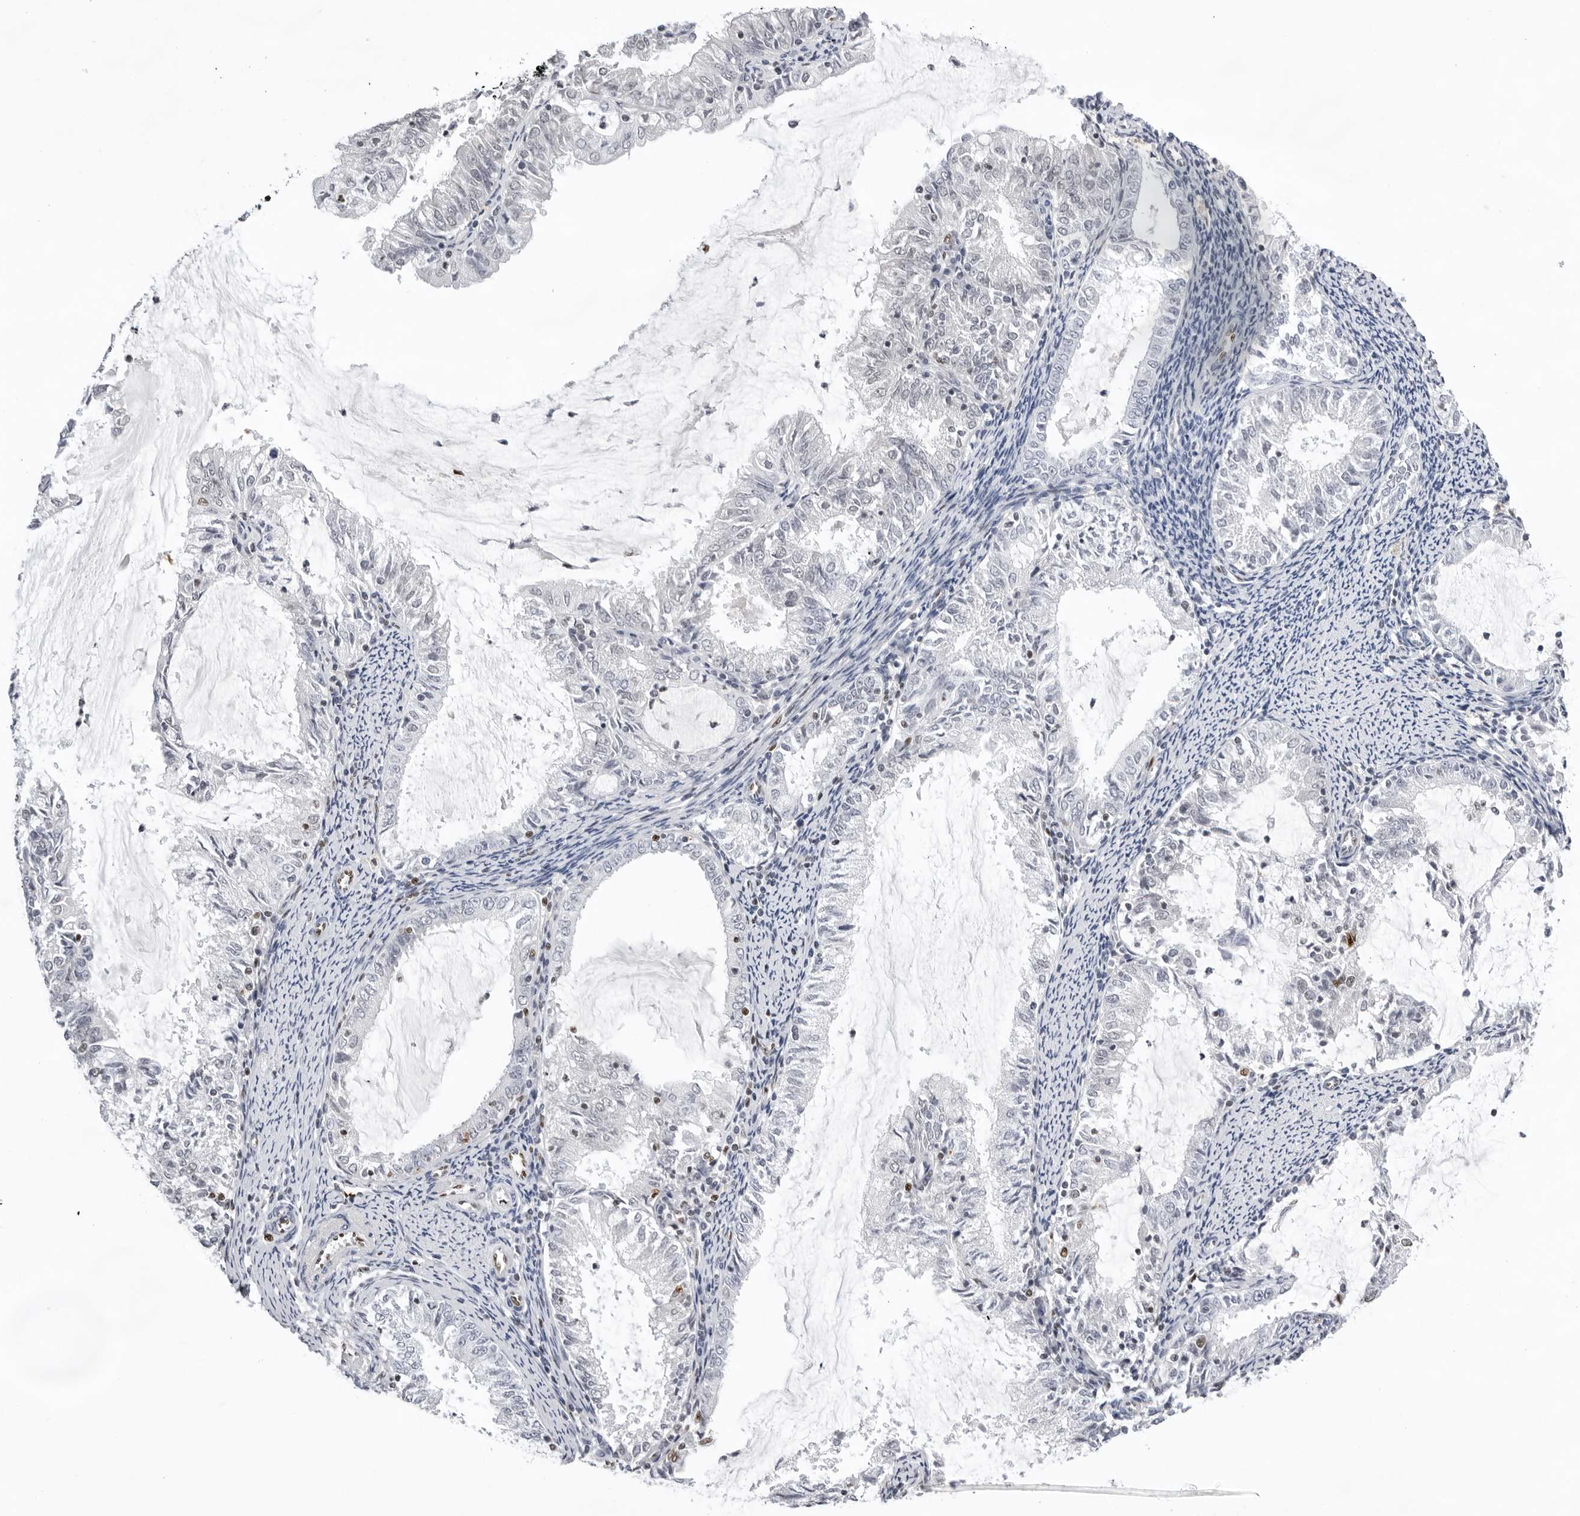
{"staining": {"intensity": "negative", "quantity": "none", "location": "none"}, "tissue": "endometrial cancer", "cell_type": "Tumor cells", "image_type": "cancer", "snomed": [{"axis": "morphology", "description": "Adenocarcinoma, NOS"}, {"axis": "topography", "description": "Endometrium"}], "caption": "This is an immunohistochemistry (IHC) micrograph of human adenocarcinoma (endometrial). There is no positivity in tumor cells.", "gene": "OGG1", "patient": {"sex": "female", "age": 57}}